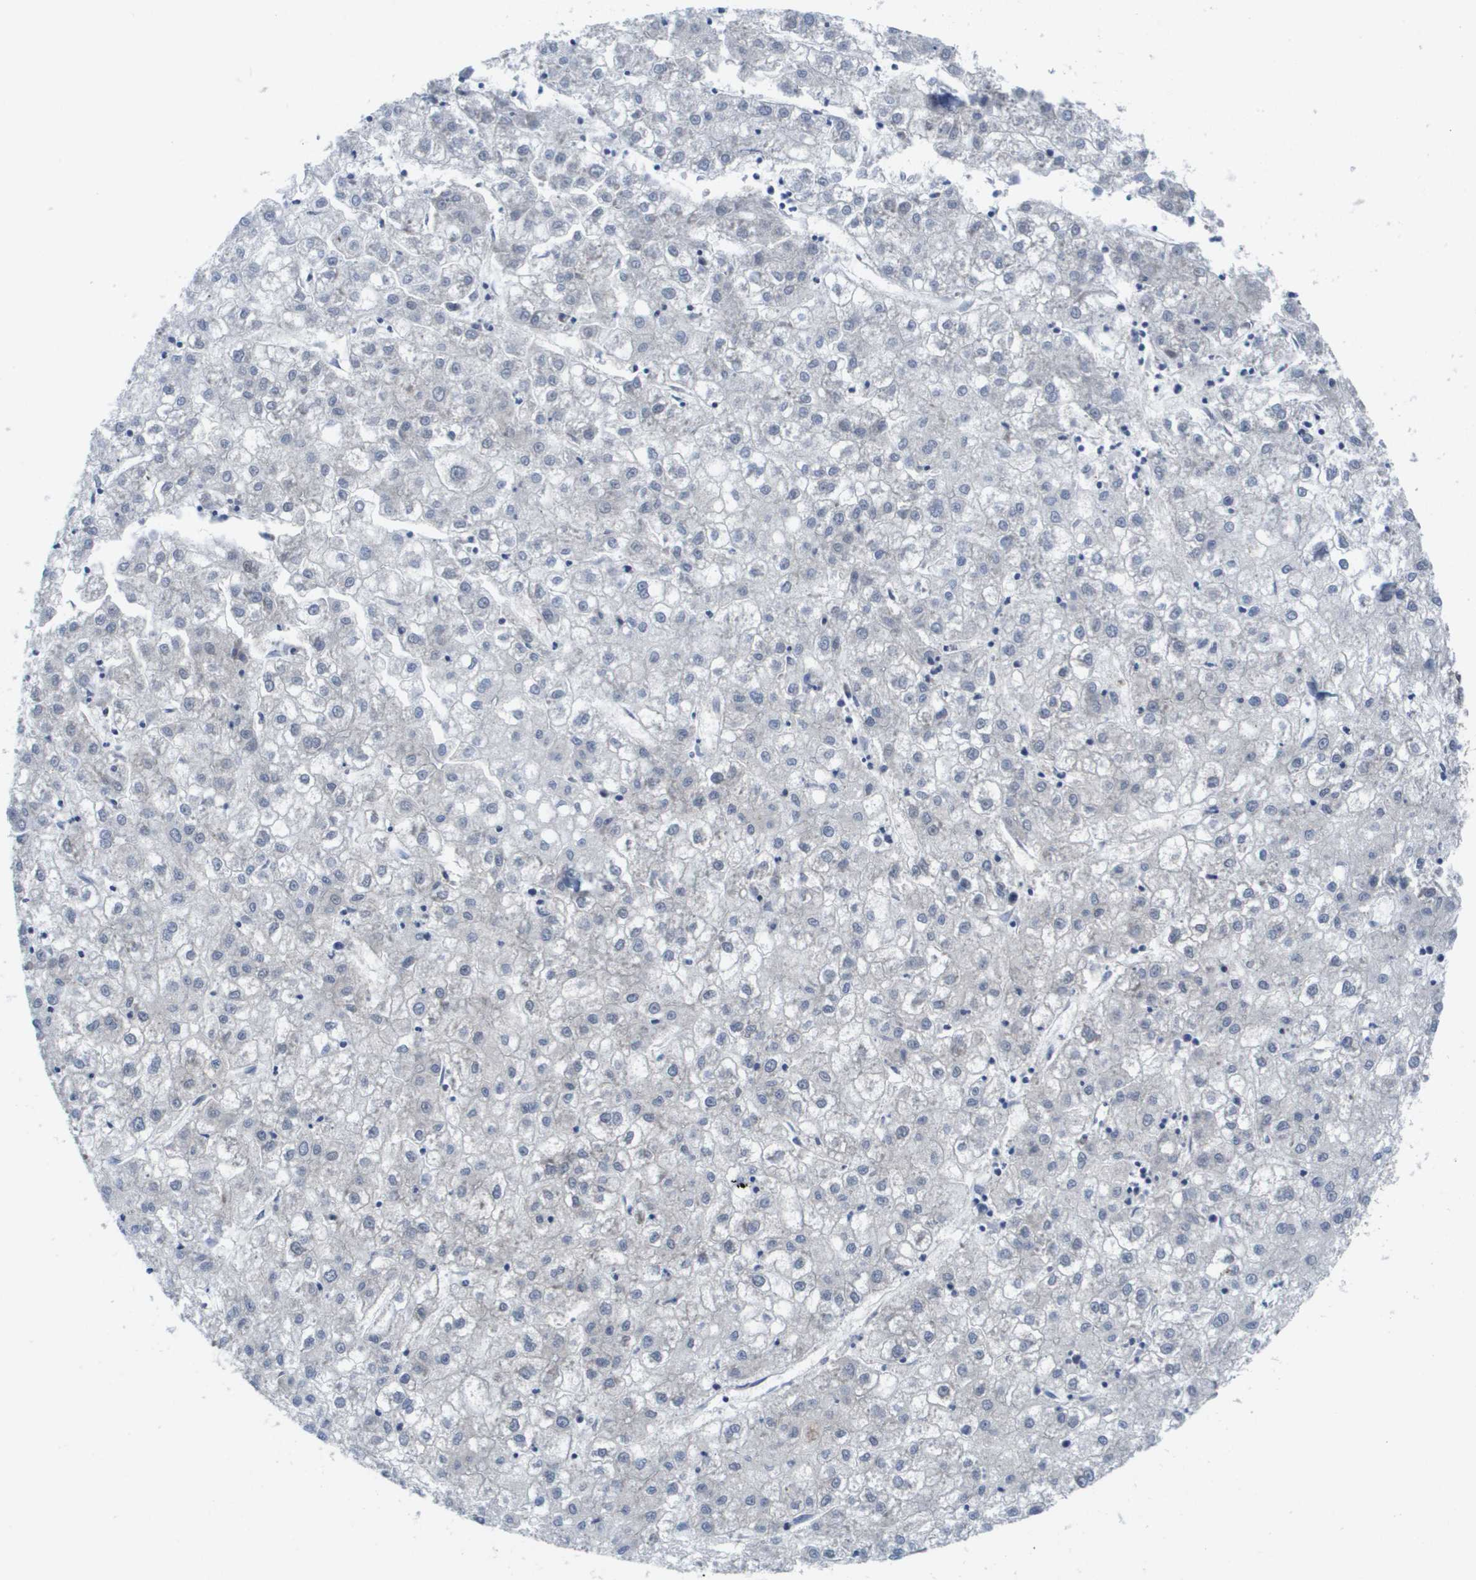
{"staining": {"intensity": "negative", "quantity": "none", "location": "none"}, "tissue": "liver cancer", "cell_type": "Tumor cells", "image_type": "cancer", "snomed": [{"axis": "morphology", "description": "Carcinoma, Hepatocellular, NOS"}, {"axis": "topography", "description": "Liver"}], "caption": "Immunohistochemistry (IHC) of liver hepatocellular carcinoma displays no staining in tumor cells. (DAB (3,3'-diaminobenzidine) IHC visualized using brightfield microscopy, high magnification).", "gene": "FKBP4", "patient": {"sex": "male", "age": 72}}